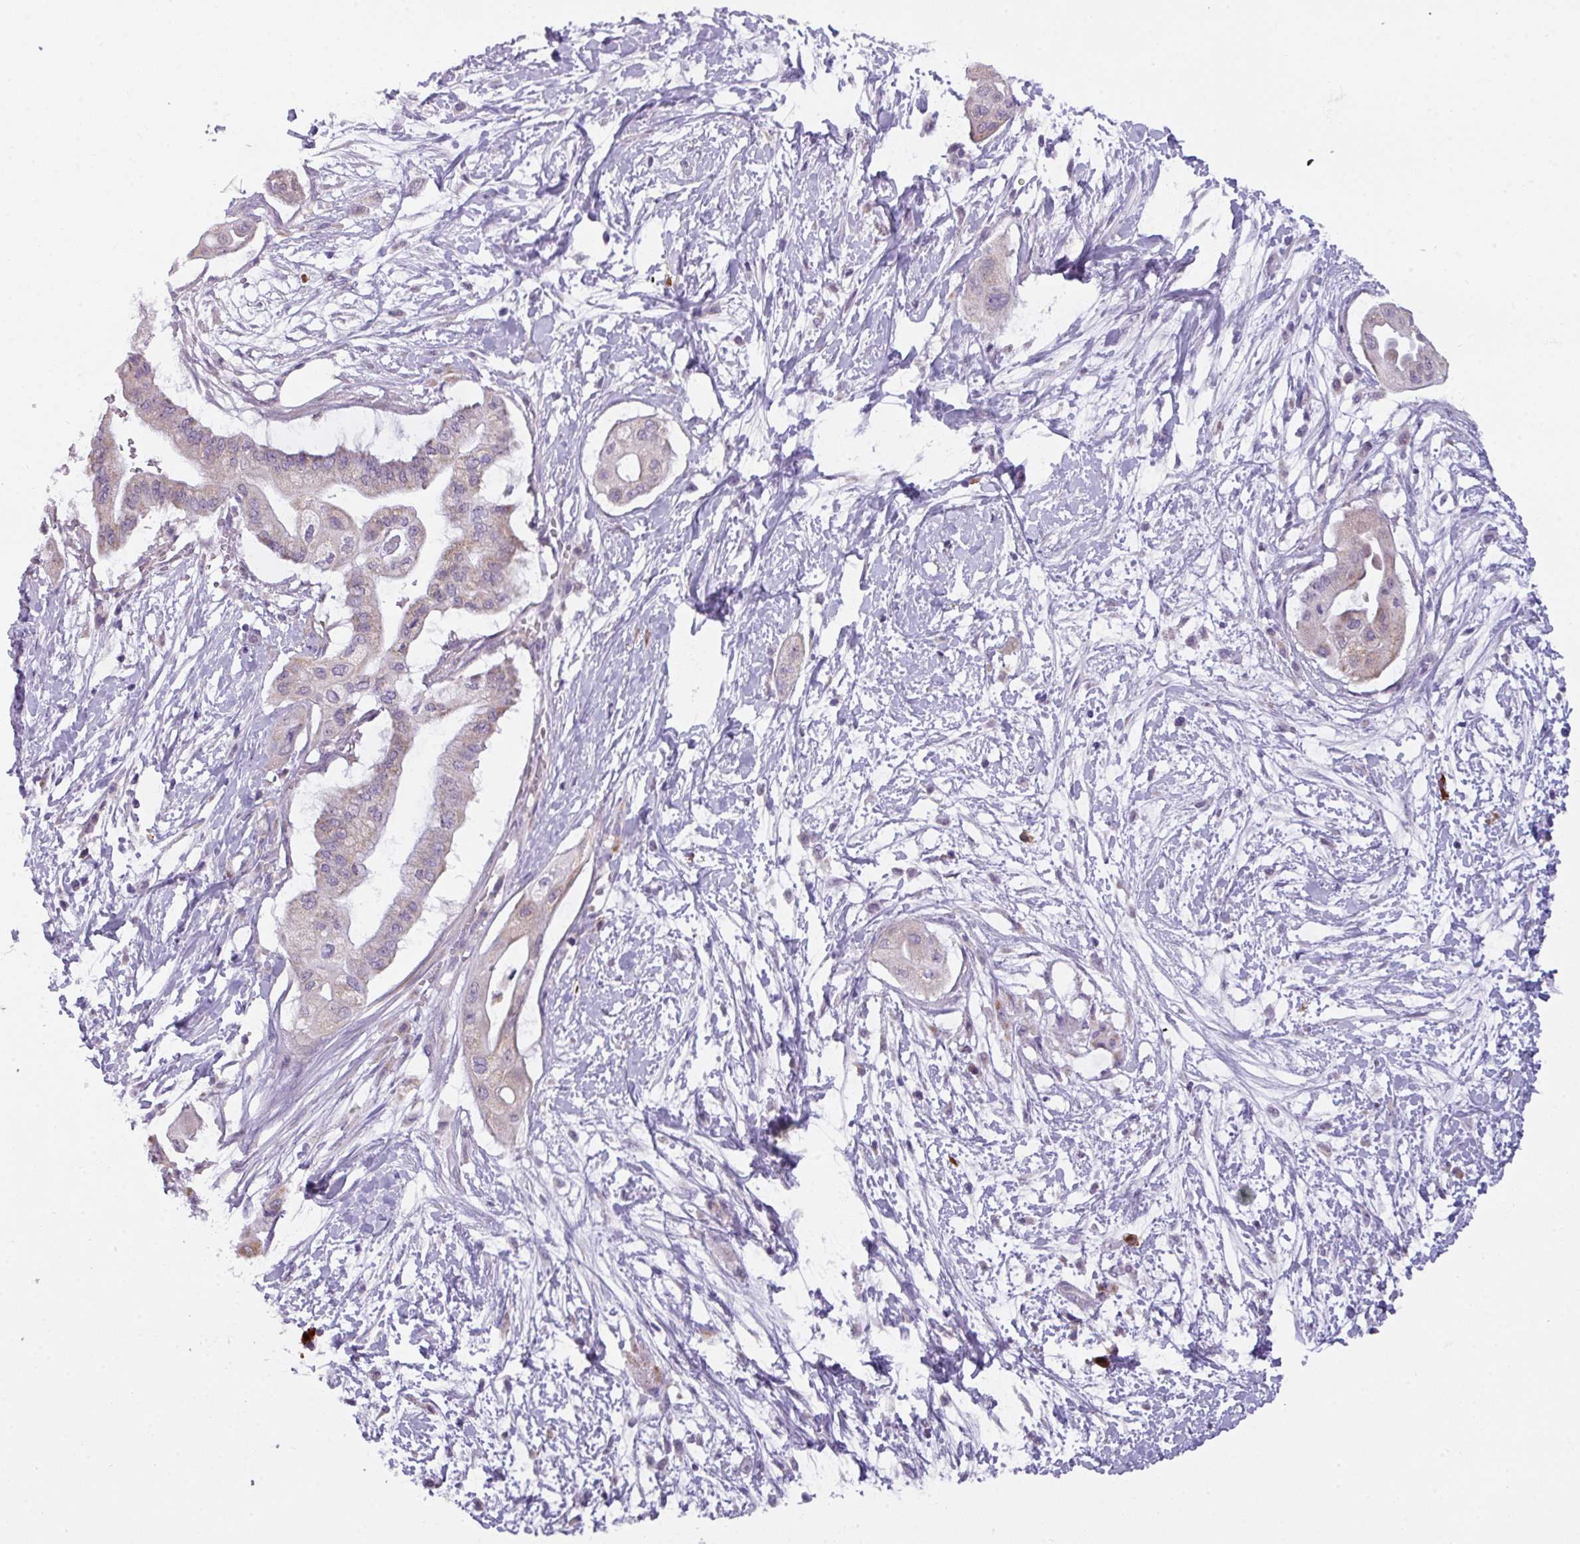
{"staining": {"intensity": "weak", "quantity": "<25%", "location": "cytoplasmic/membranous"}, "tissue": "pancreatic cancer", "cell_type": "Tumor cells", "image_type": "cancer", "snomed": [{"axis": "morphology", "description": "Adenocarcinoma, NOS"}, {"axis": "topography", "description": "Pancreas"}], "caption": "Immunohistochemistry micrograph of neoplastic tissue: human pancreatic cancer stained with DAB (3,3'-diaminobenzidine) exhibits no significant protein positivity in tumor cells.", "gene": "C2orf68", "patient": {"sex": "male", "age": 68}}